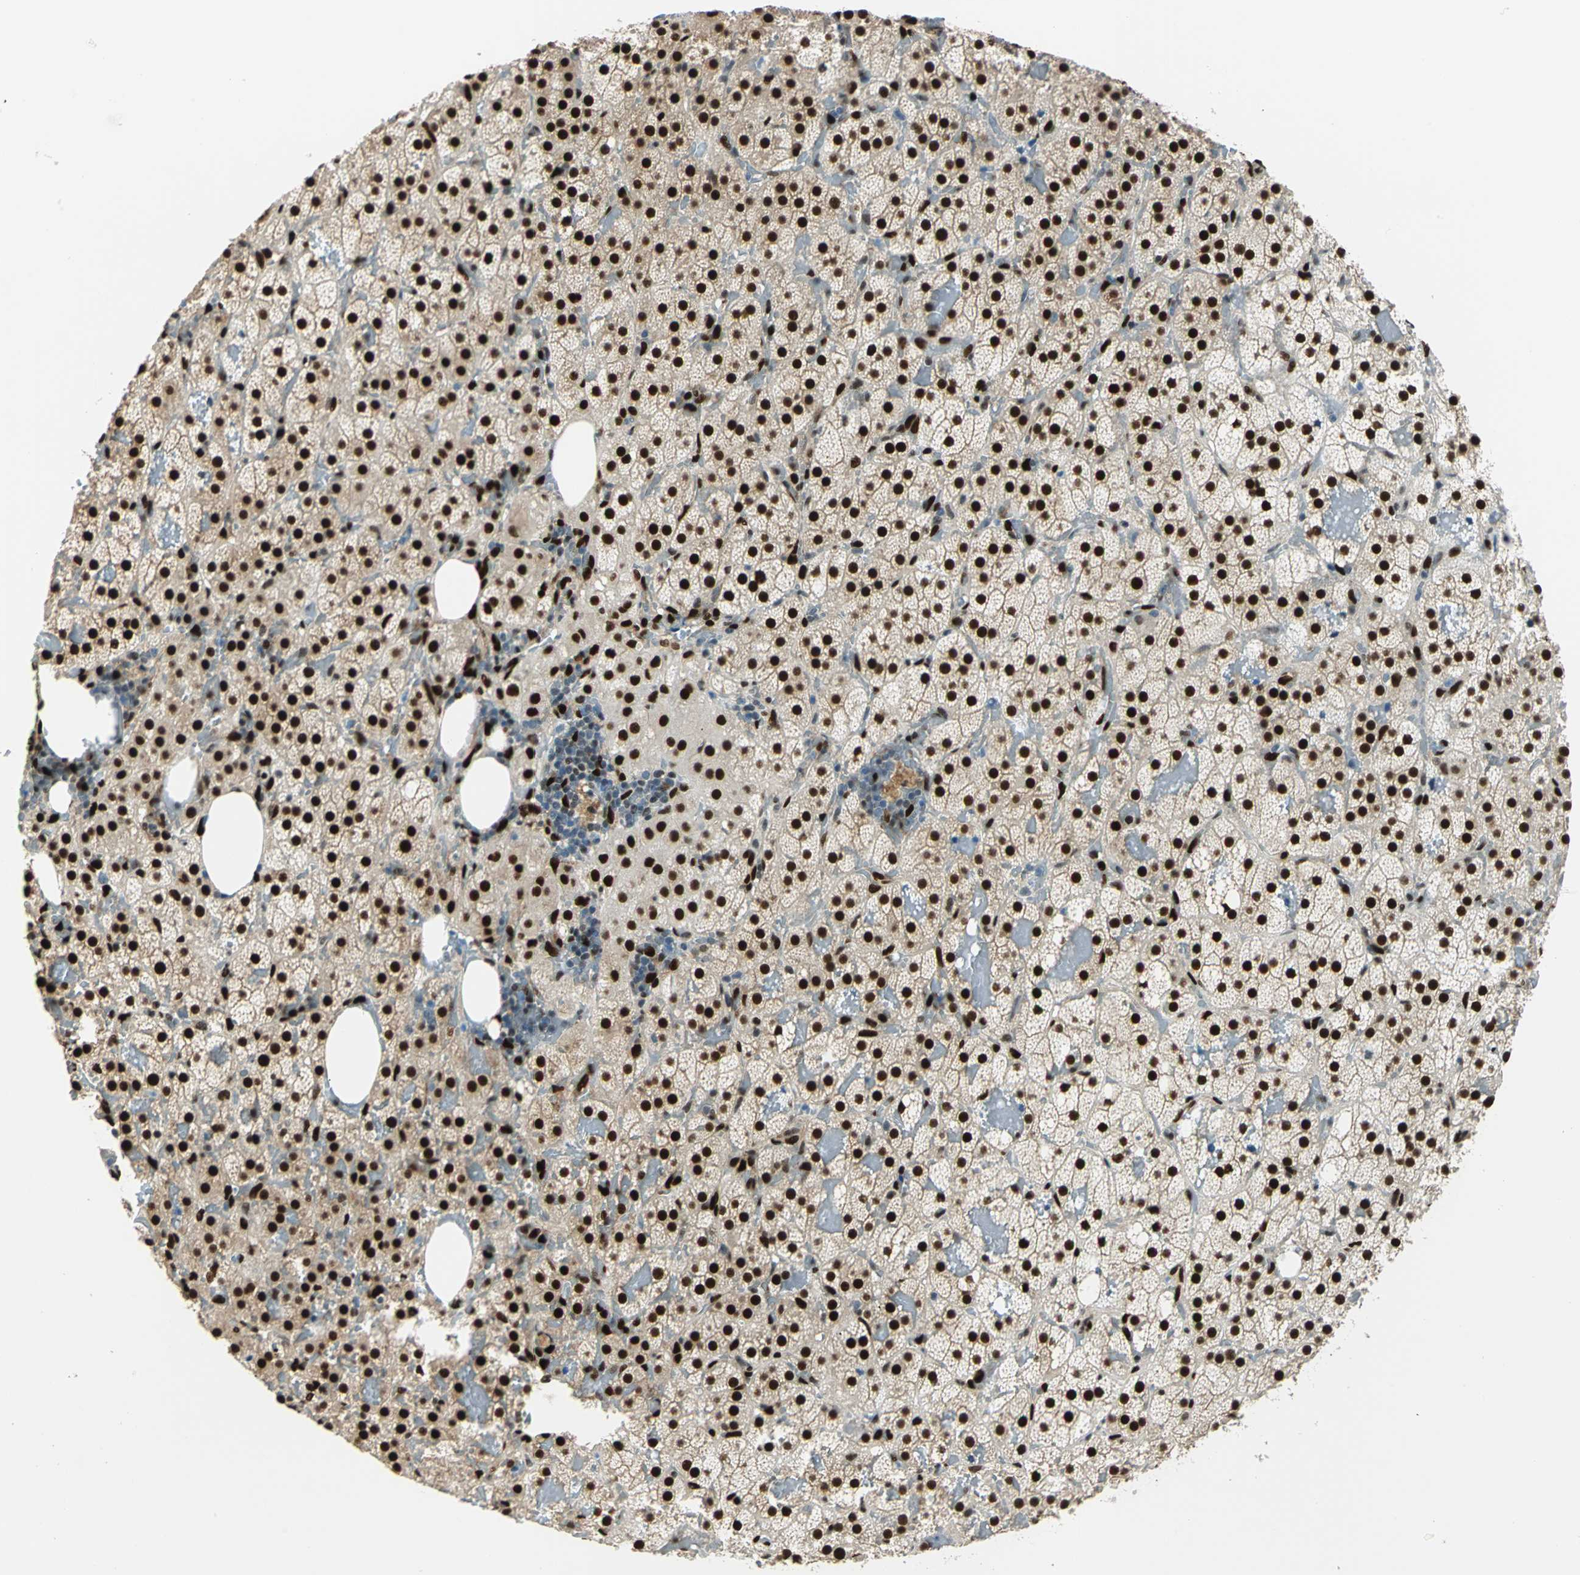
{"staining": {"intensity": "strong", "quantity": ">75%", "location": "cytoplasmic/membranous,nuclear"}, "tissue": "adrenal gland", "cell_type": "Glandular cells", "image_type": "normal", "snomed": [{"axis": "morphology", "description": "Normal tissue, NOS"}, {"axis": "topography", "description": "Adrenal gland"}], "caption": "This image exhibits immunohistochemistry (IHC) staining of normal adrenal gland, with high strong cytoplasmic/membranous,nuclear staining in about >75% of glandular cells.", "gene": "NFIA", "patient": {"sex": "female", "age": 59}}